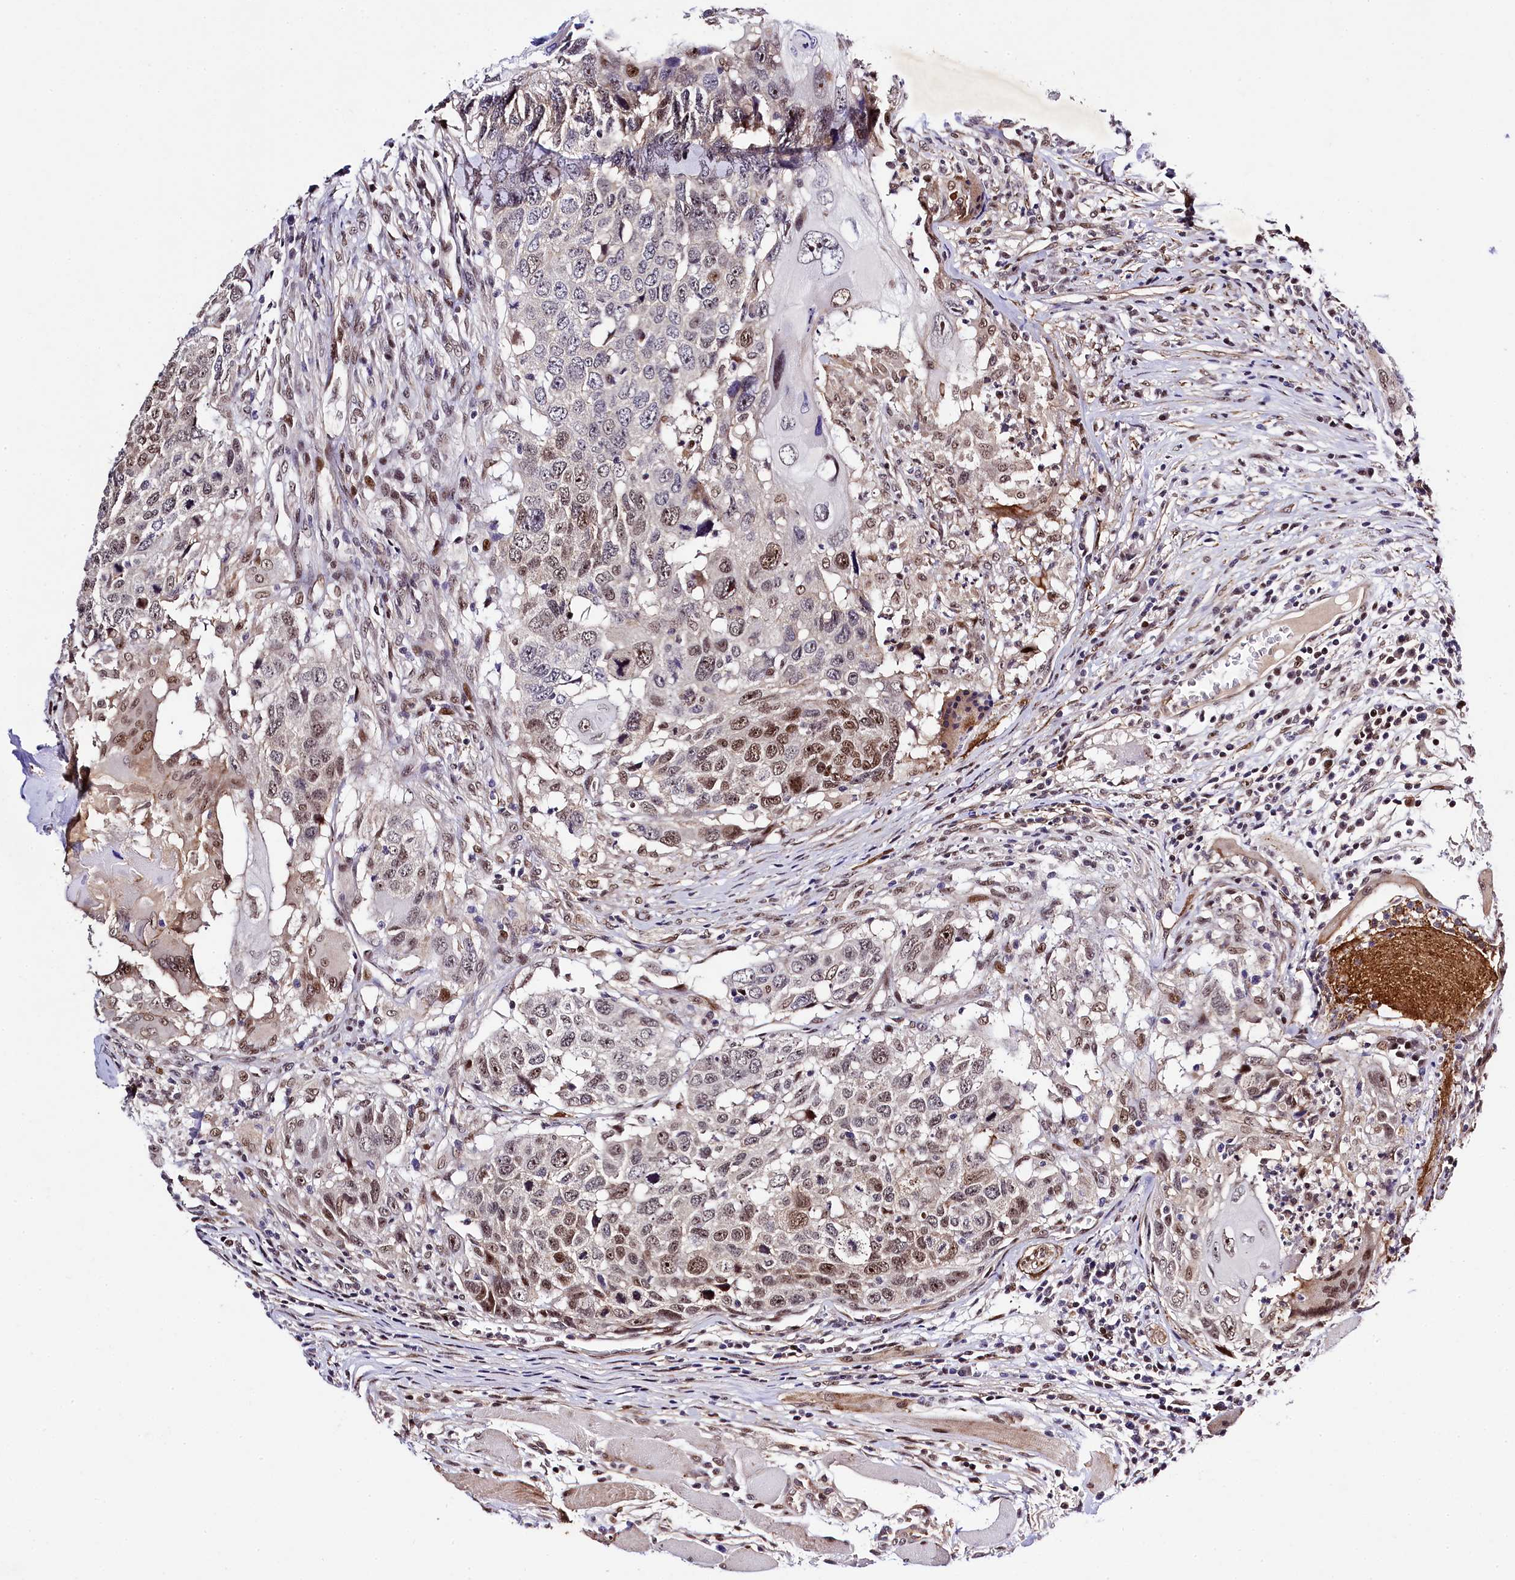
{"staining": {"intensity": "moderate", "quantity": ">75%", "location": "nuclear"}, "tissue": "head and neck cancer", "cell_type": "Tumor cells", "image_type": "cancer", "snomed": [{"axis": "morphology", "description": "Squamous cell carcinoma, NOS"}, {"axis": "topography", "description": "Head-Neck"}], "caption": "Tumor cells demonstrate medium levels of moderate nuclear staining in approximately >75% of cells in head and neck cancer. The staining was performed using DAB, with brown indicating positive protein expression. Nuclei are stained blue with hematoxylin.", "gene": "SAMD10", "patient": {"sex": "male", "age": 66}}